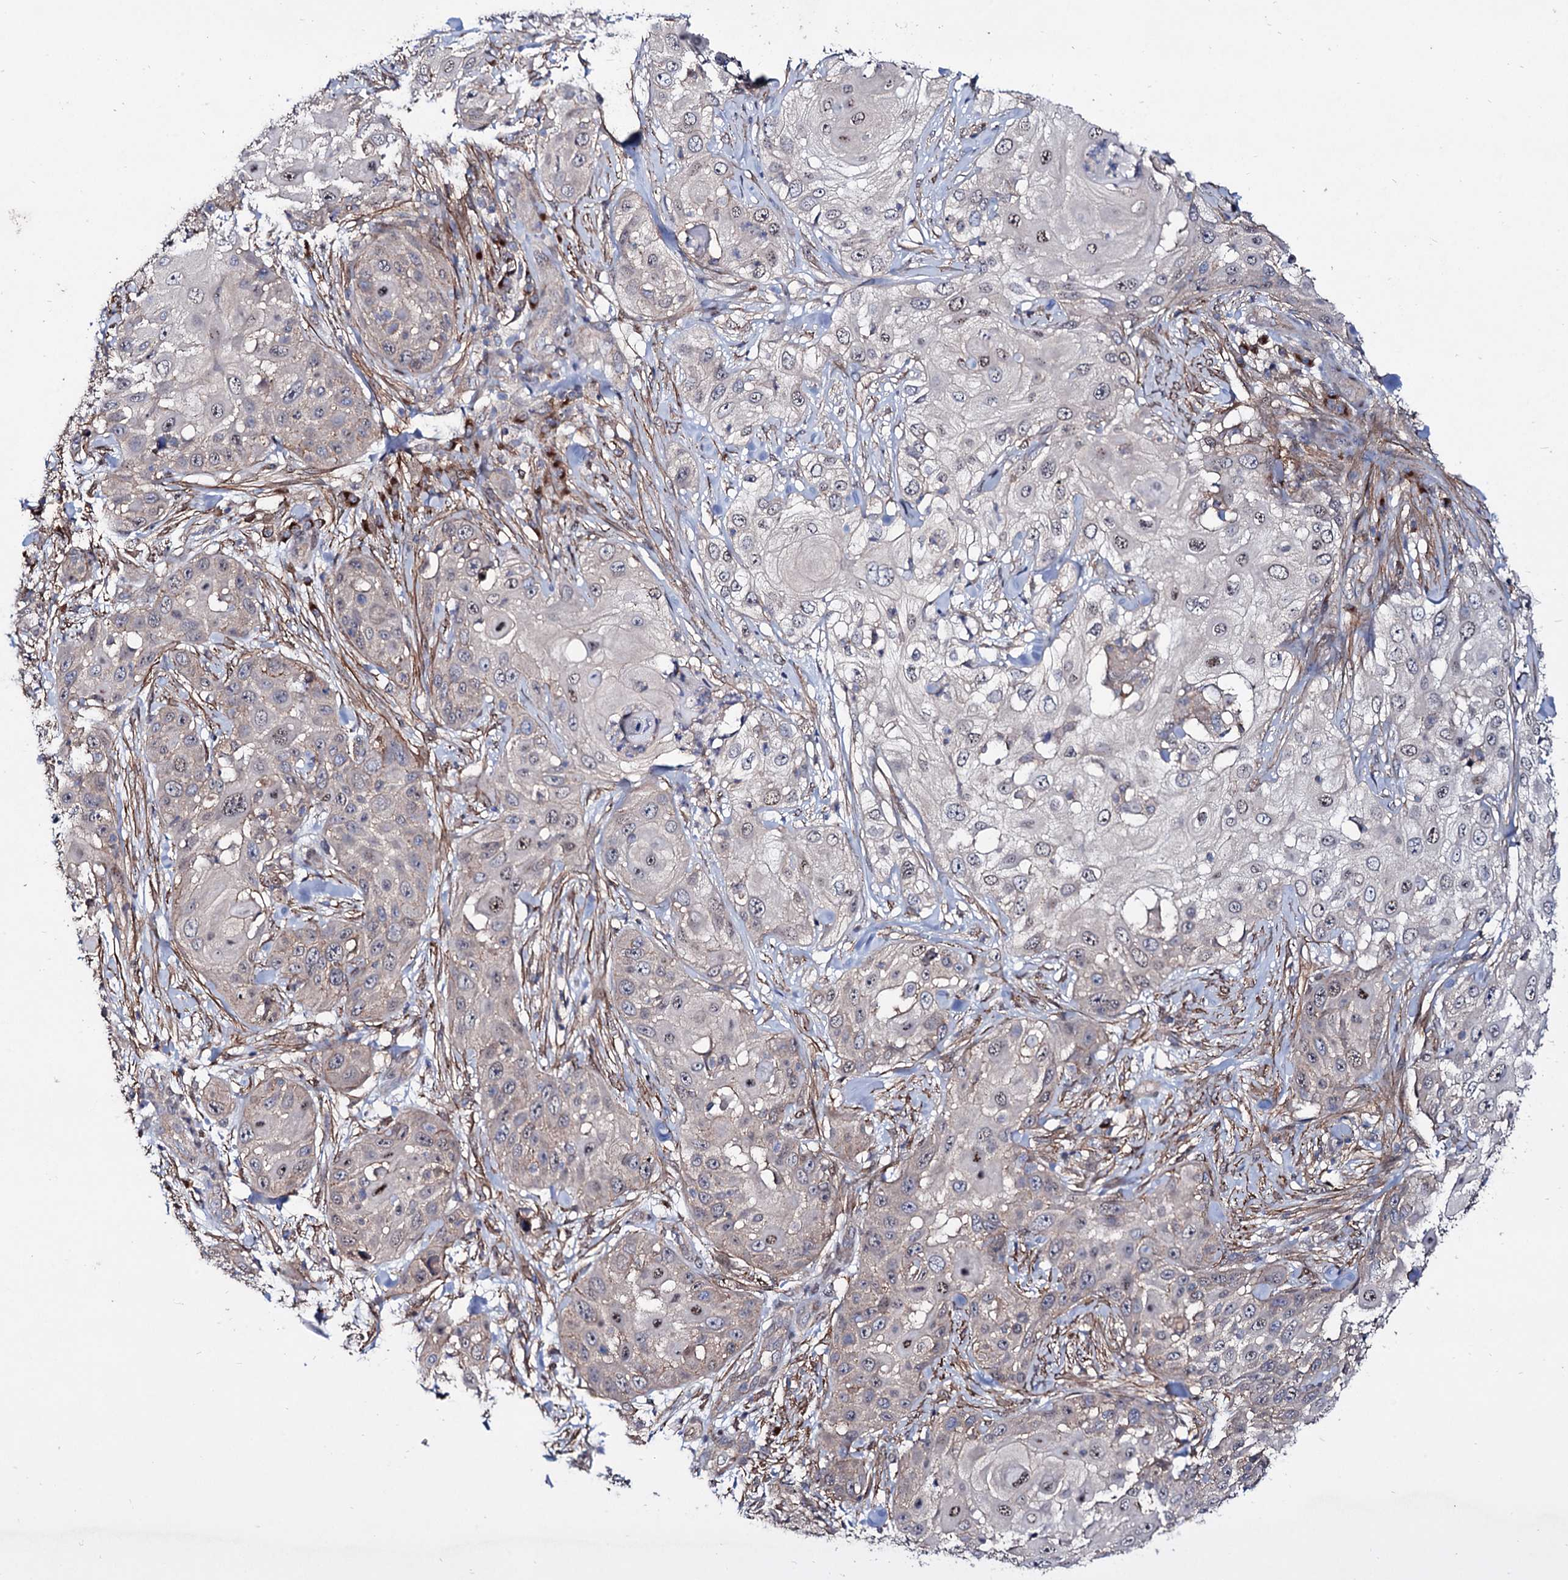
{"staining": {"intensity": "weak", "quantity": "<25%", "location": "cytoplasmic/membranous,nuclear"}, "tissue": "skin cancer", "cell_type": "Tumor cells", "image_type": "cancer", "snomed": [{"axis": "morphology", "description": "Squamous cell carcinoma, NOS"}, {"axis": "topography", "description": "Skin"}], "caption": "DAB (3,3'-diaminobenzidine) immunohistochemical staining of human skin cancer reveals no significant staining in tumor cells.", "gene": "SEC24A", "patient": {"sex": "female", "age": 44}}